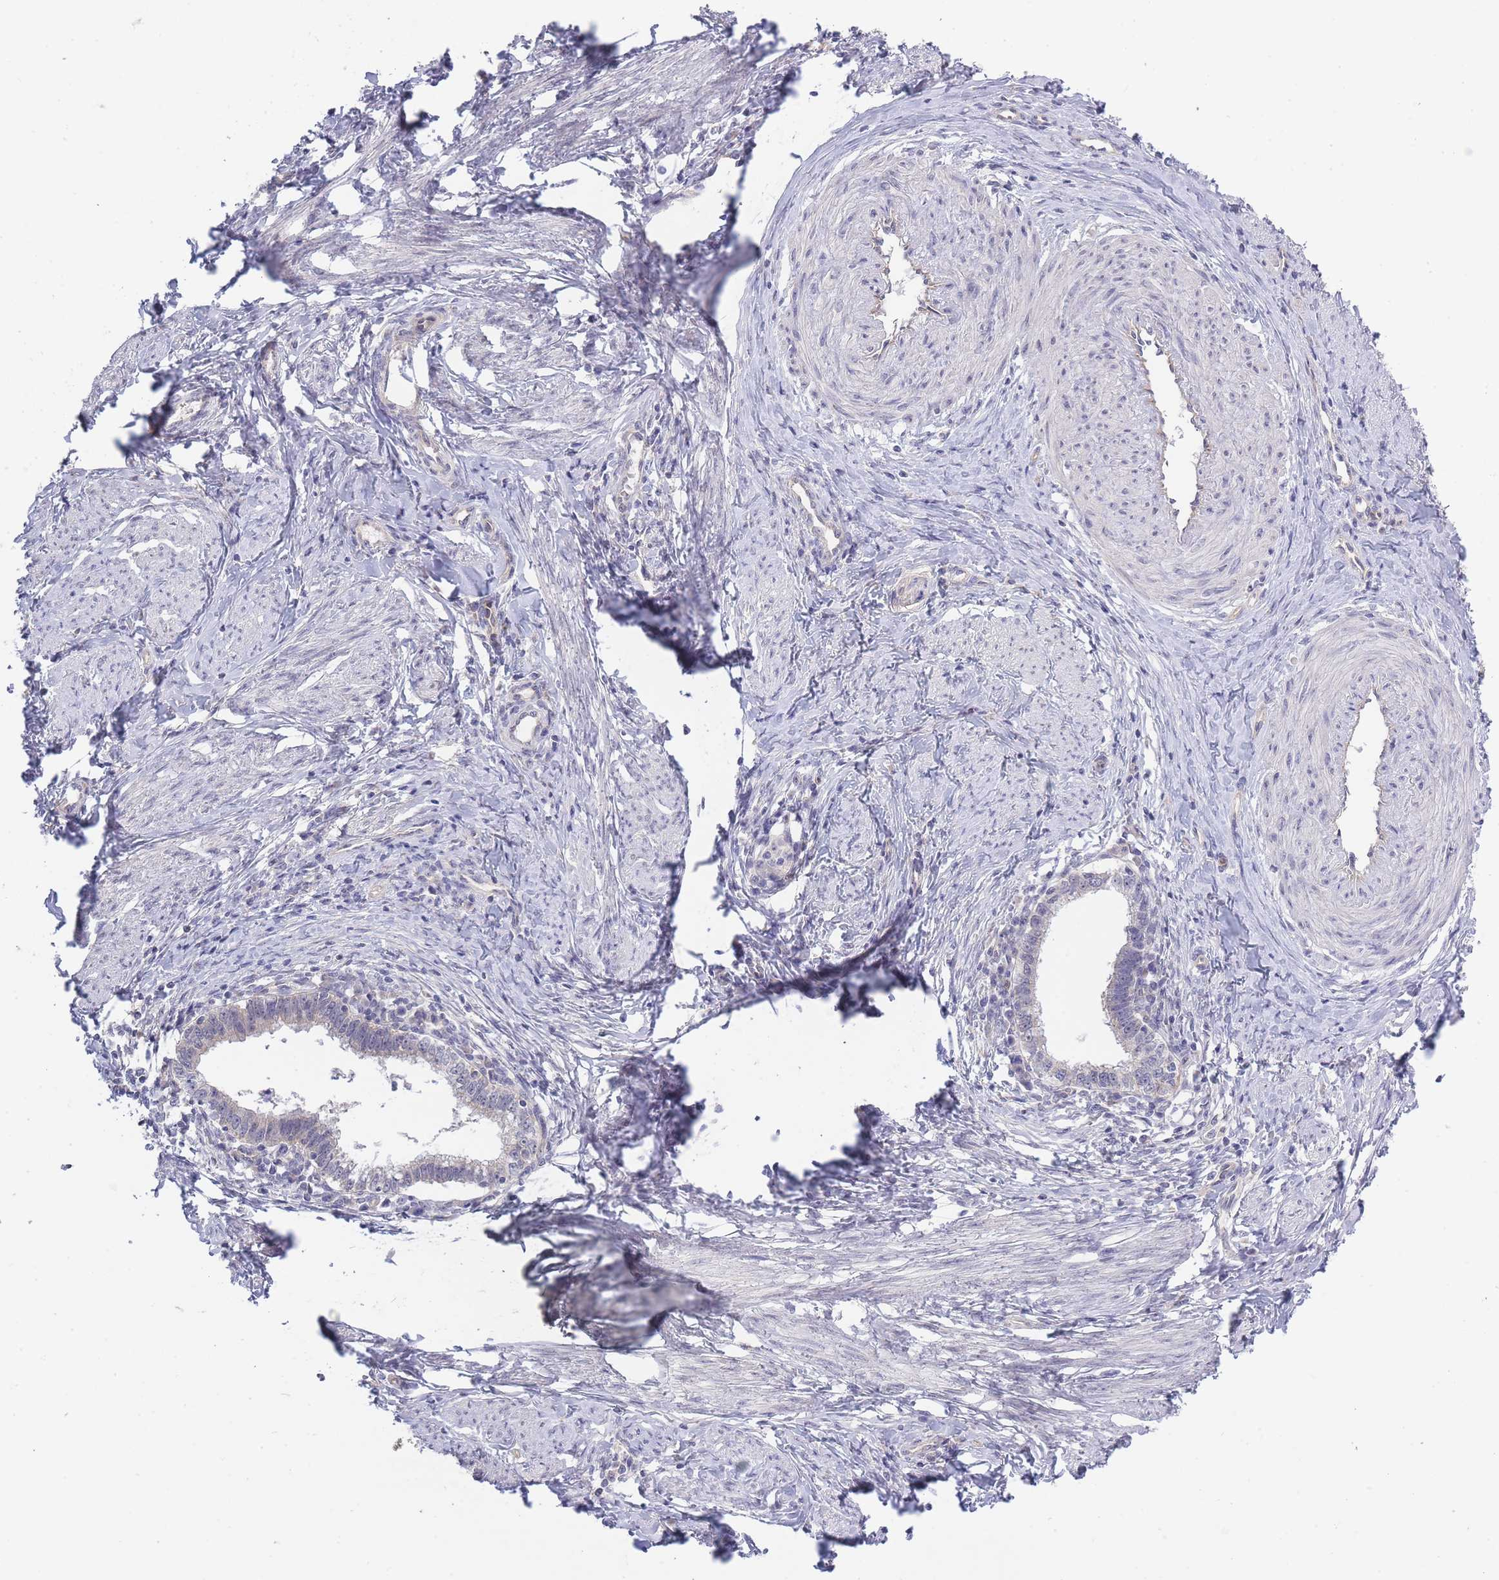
{"staining": {"intensity": "negative", "quantity": "none", "location": "none"}, "tissue": "cervical cancer", "cell_type": "Tumor cells", "image_type": "cancer", "snomed": [{"axis": "morphology", "description": "Adenocarcinoma, NOS"}, {"axis": "topography", "description": "Cervix"}], "caption": "Immunohistochemistry of cervical cancer (adenocarcinoma) reveals no positivity in tumor cells. (IHC, brightfield microscopy, high magnification).", "gene": "C19orf25", "patient": {"sex": "female", "age": 36}}